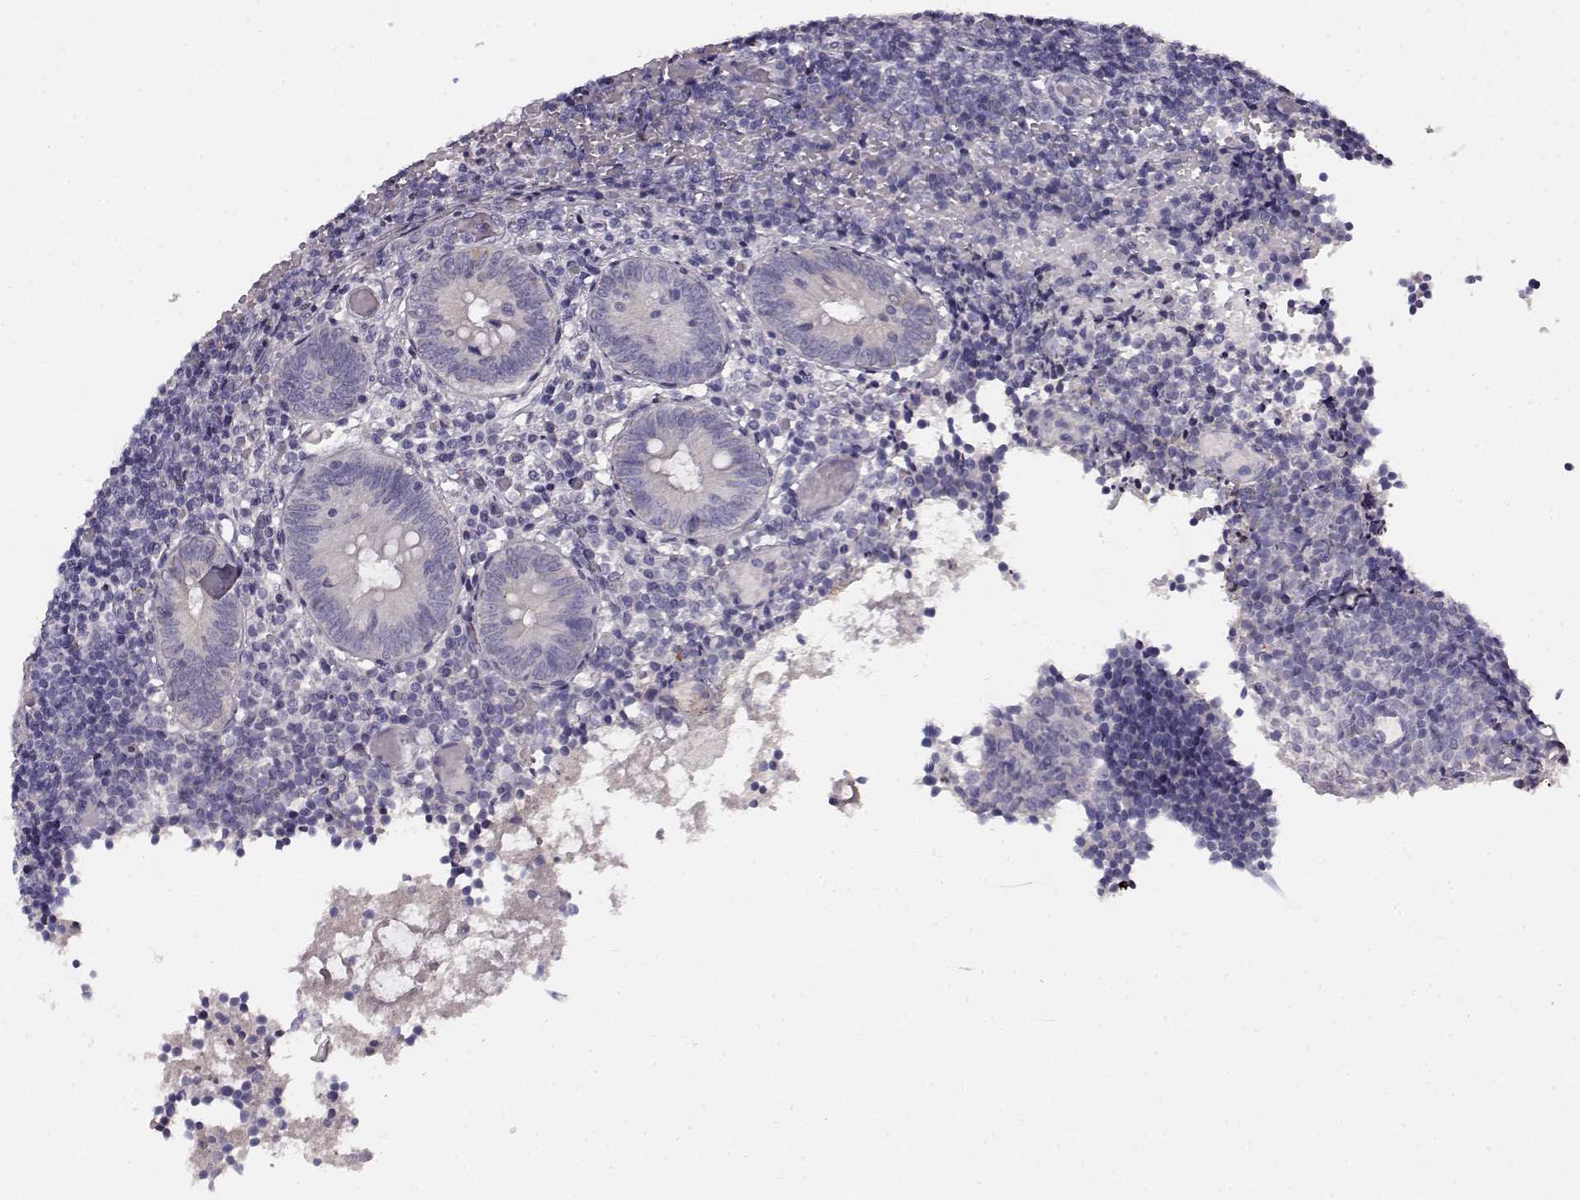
{"staining": {"intensity": "negative", "quantity": "none", "location": "none"}, "tissue": "appendix", "cell_type": "Glandular cells", "image_type": "normal", "snomed": [{"axis": "morphology", "description": "Normal tissue, NOS"}, {"axis": "topography", "description": "Appendix"}], "caption": "This photomicrograph is of normal appendix stained with immunohistochemistry to label a protein in brown with the nuclei are counter-stained blue. There is no positivity in glandular cells. (Stains: DAB IHC with hematoxylin counter stain, Microscopy: brightfield microscopy at high magnification).", "gene": "KRT81", "patient": {"sex": "female", "age": 32}}